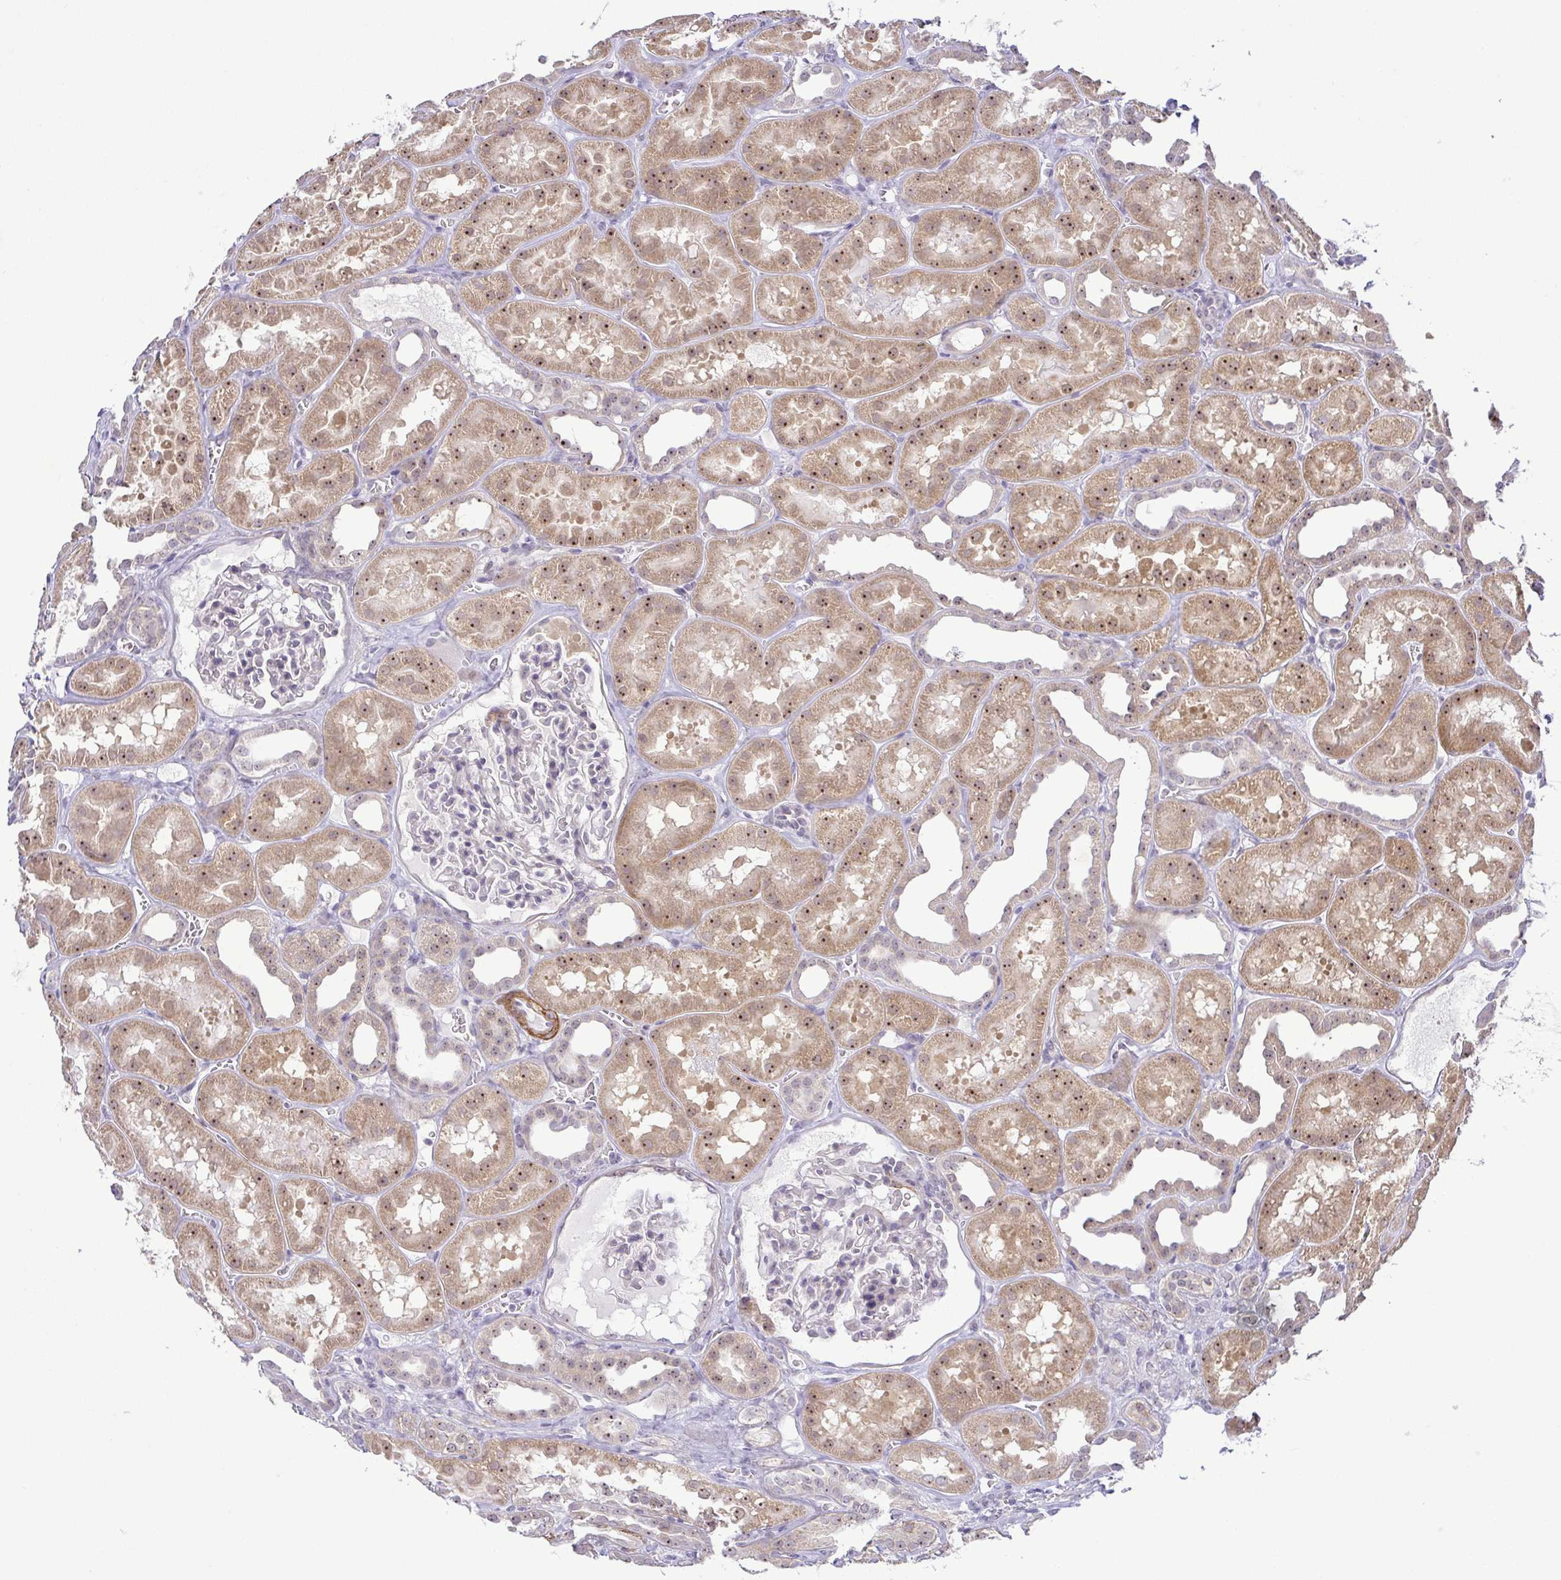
{"staining": {"intensity": "weak", "quantity": "<25%", "location": "nuclear"}, "tissue": "kidney", "cell_type": "Cells in glomeruli", "image_type": "normal", "snomed": [{"axis": "morphology", "description": "Normal tissue, NOS"}, {"axis": "topography", "description": "Kidney"}], "caption": "This is a micrograph of immunohistochemistry (IHC) staining of normal kidney, which shows no staining in cells in glomeruli.", "gene": "RSL24D1", "patient": {"sex": "female", "age": 41}}